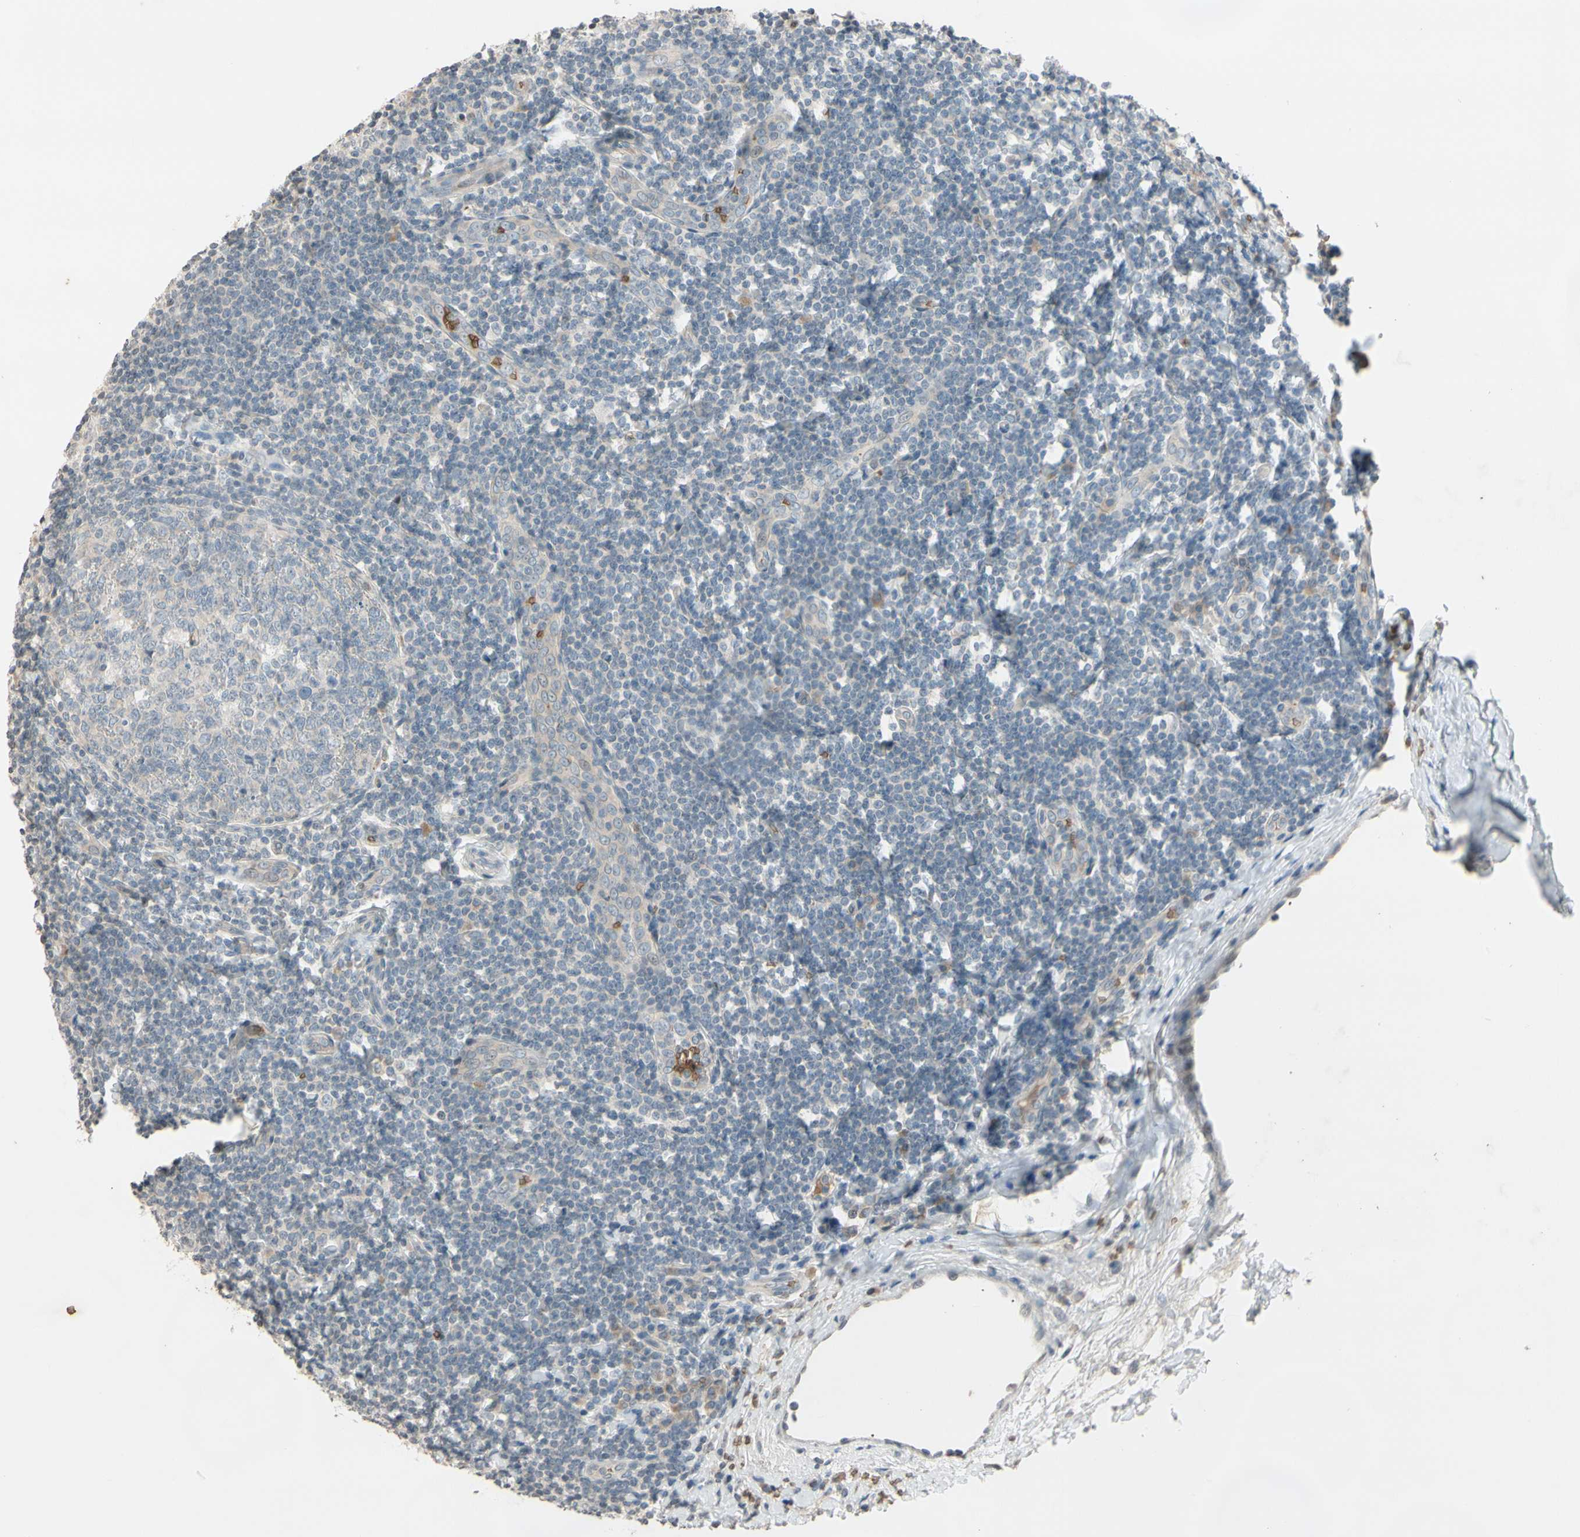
{"staining": {"intensity": "negative", "quantity": "none", "location": "none"}, "tissue": "tonsil", "cell_type": "Germinal center cells", "image_type": "normal", "snomed": [{"axis": "morphology", "description": "Normal tissue, NOS"}, {"axis": "topography", "description": "Tonsil"}], "caption": "This is an IHC image of normal human tonsil. There is no positivity in germinal center cells.", "gene": "GYPC", "patient": {"sex": "male", "age": 31}}